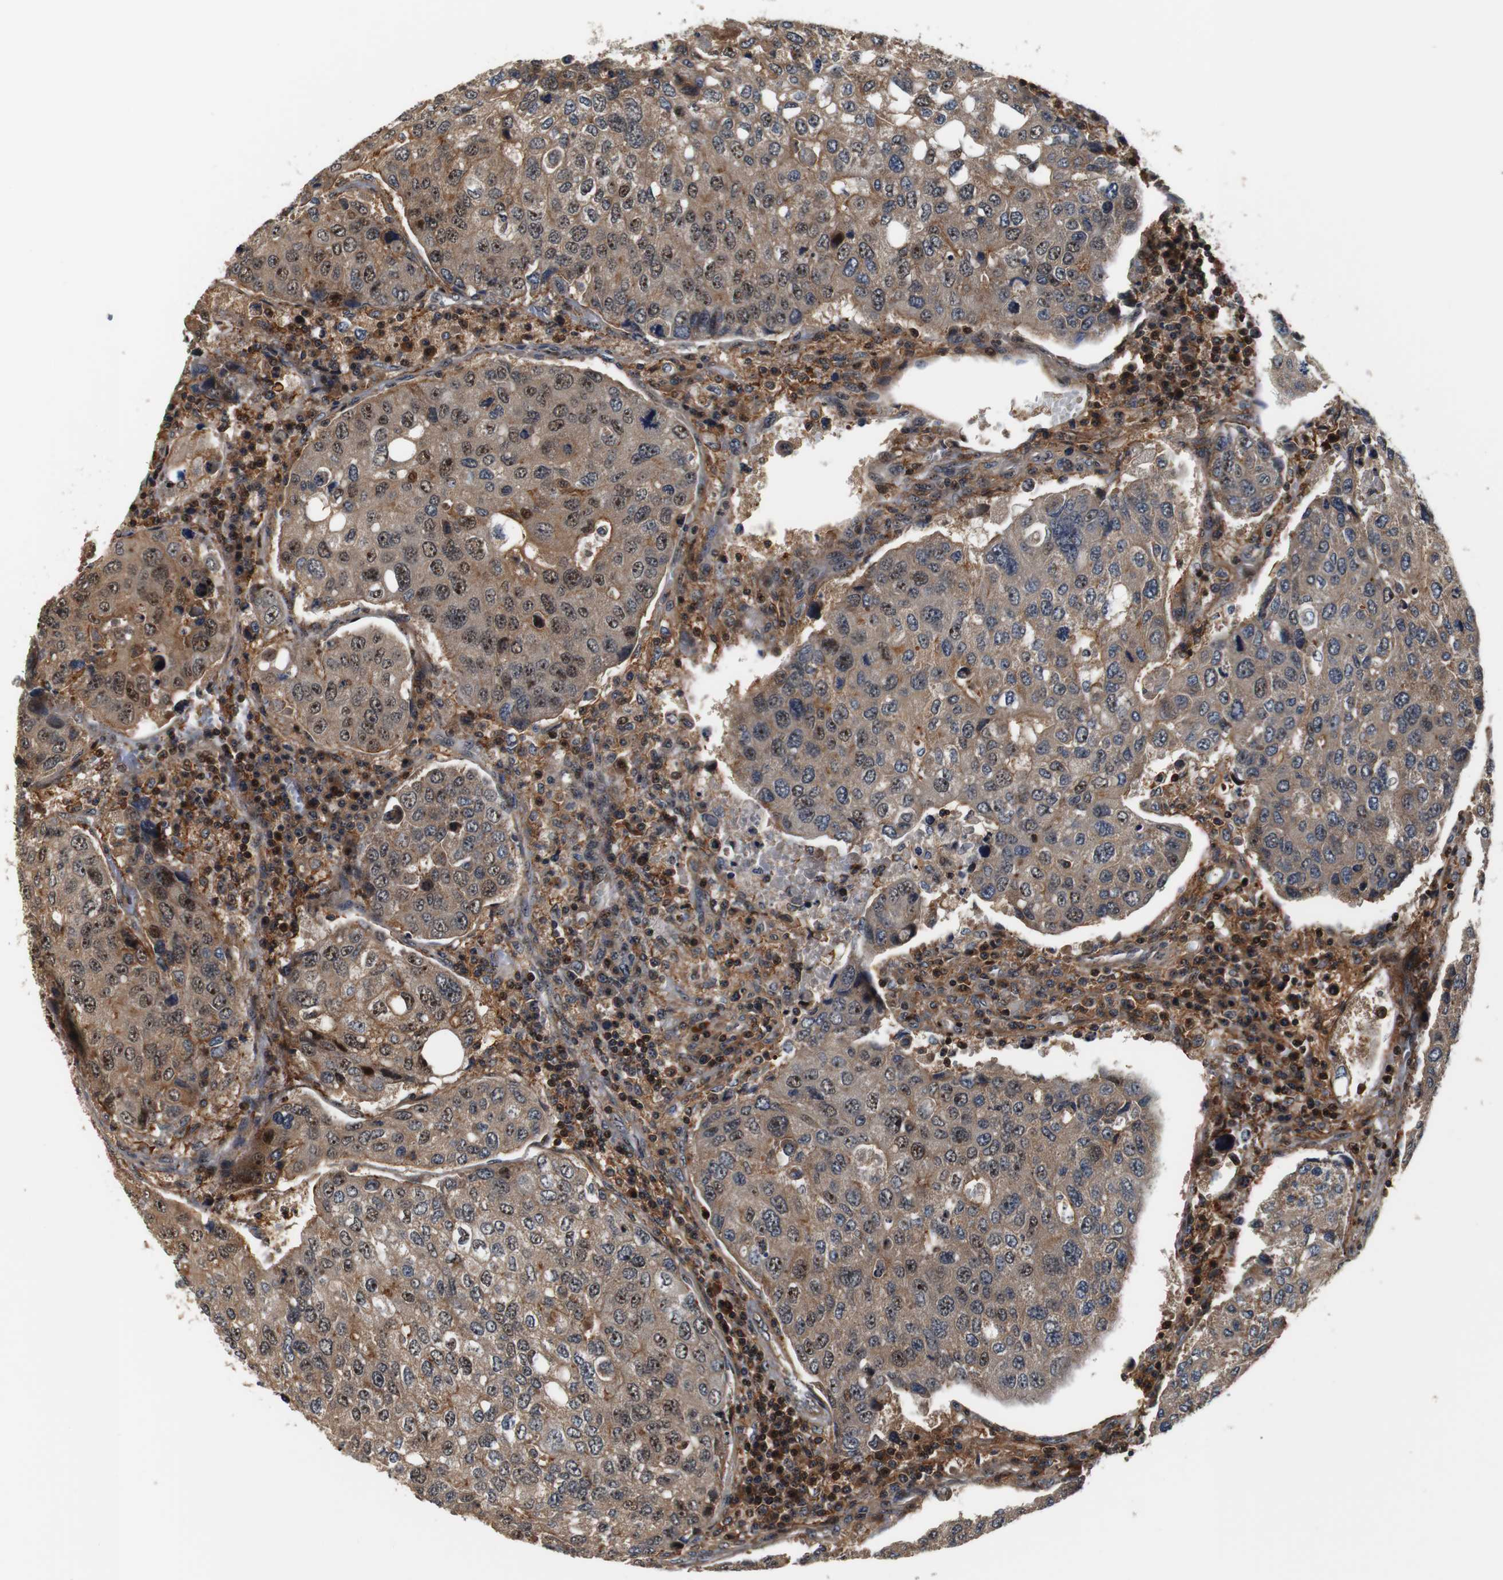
{"staining": {"intensity": "moderate", "quantity": ">75%", "location": "cytoplasmic/membranous,nuclear"}, "tissue": "urothelial cancer", "cell_type": "Tumor cells", "image_type": "cancer", "snomed": [{"axis": "morphology", "description": "Urothelial carcinoma, High grade"}, {"axis": "topography", "description": "Lymph node"}, {"axis": "topography", "description": "Urinary bladder"}], "caption": "Urothelial cancer was stained to show a protein in brown. There is medium levels of moderate cytoplasmic/membranous and nuclear expression in about >75% of tumor cells. (Stains: DAB (3,3'-diaminobenzidine) in brown, nuclei in blue, Microscopy: brightfield microscopy at high magnification).", "gene": "LRP4", "patient": {"sex": "male", "age": 51}}